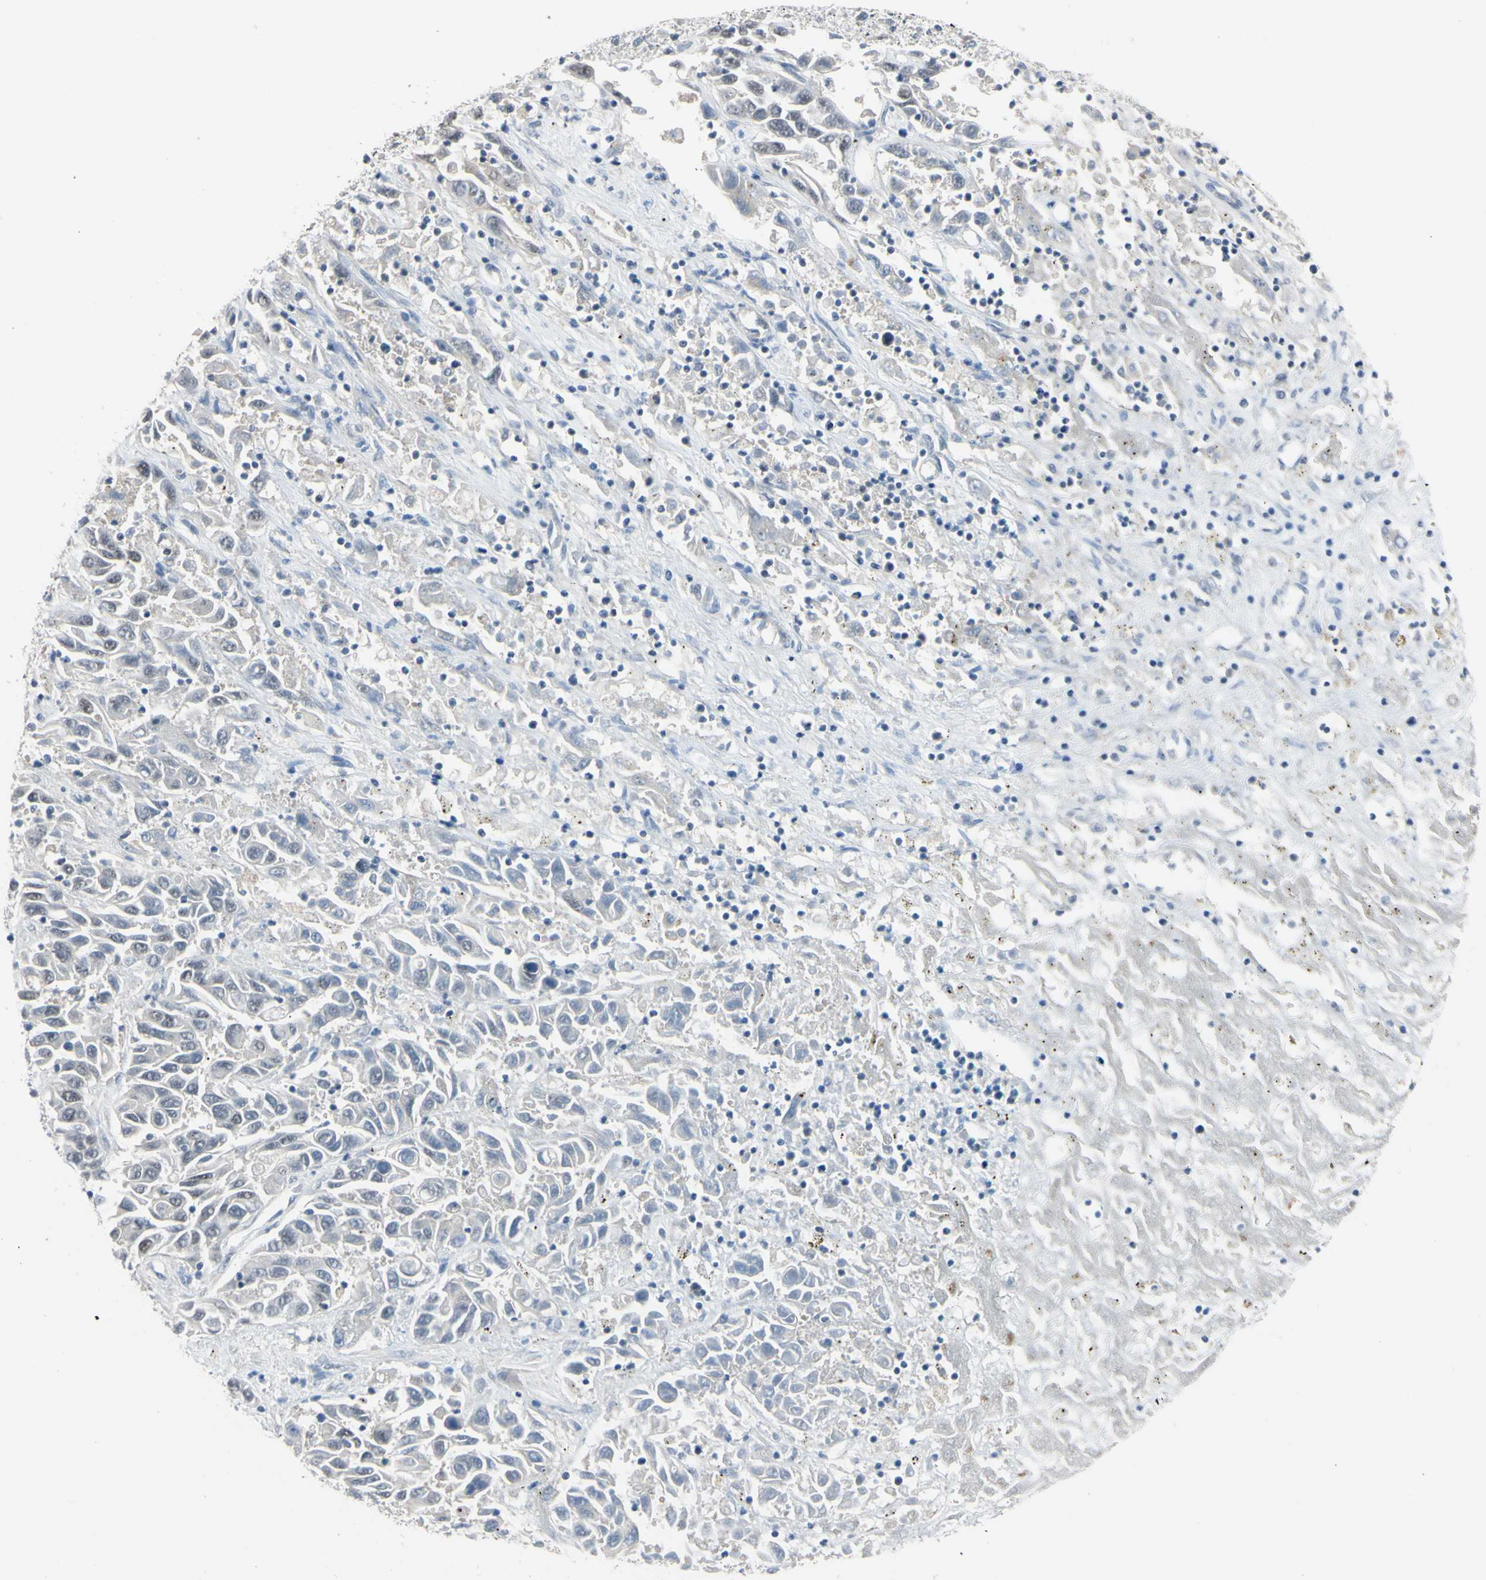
{"staining": {"intensity": "weak", "quantity": "25%-75%", "location": "nuclear"}, "tissue": "liver cancer", "cell_type": "Tumor cells", "image_type": "cancer", "snomed": [{"axis": "morphology", "description": "Cholangiocarcinoma"}, {"axis": "topography", "description": "Liver"}], "caption": "Approximately 25%-75% of tumor cells in cholangiocarcinoma (liver) reveal weak nuclear protein staining as visualized by brown immunohistochemical staining.", "gene": "LHX9", "patient": {"sex": "female", "age": 52}}